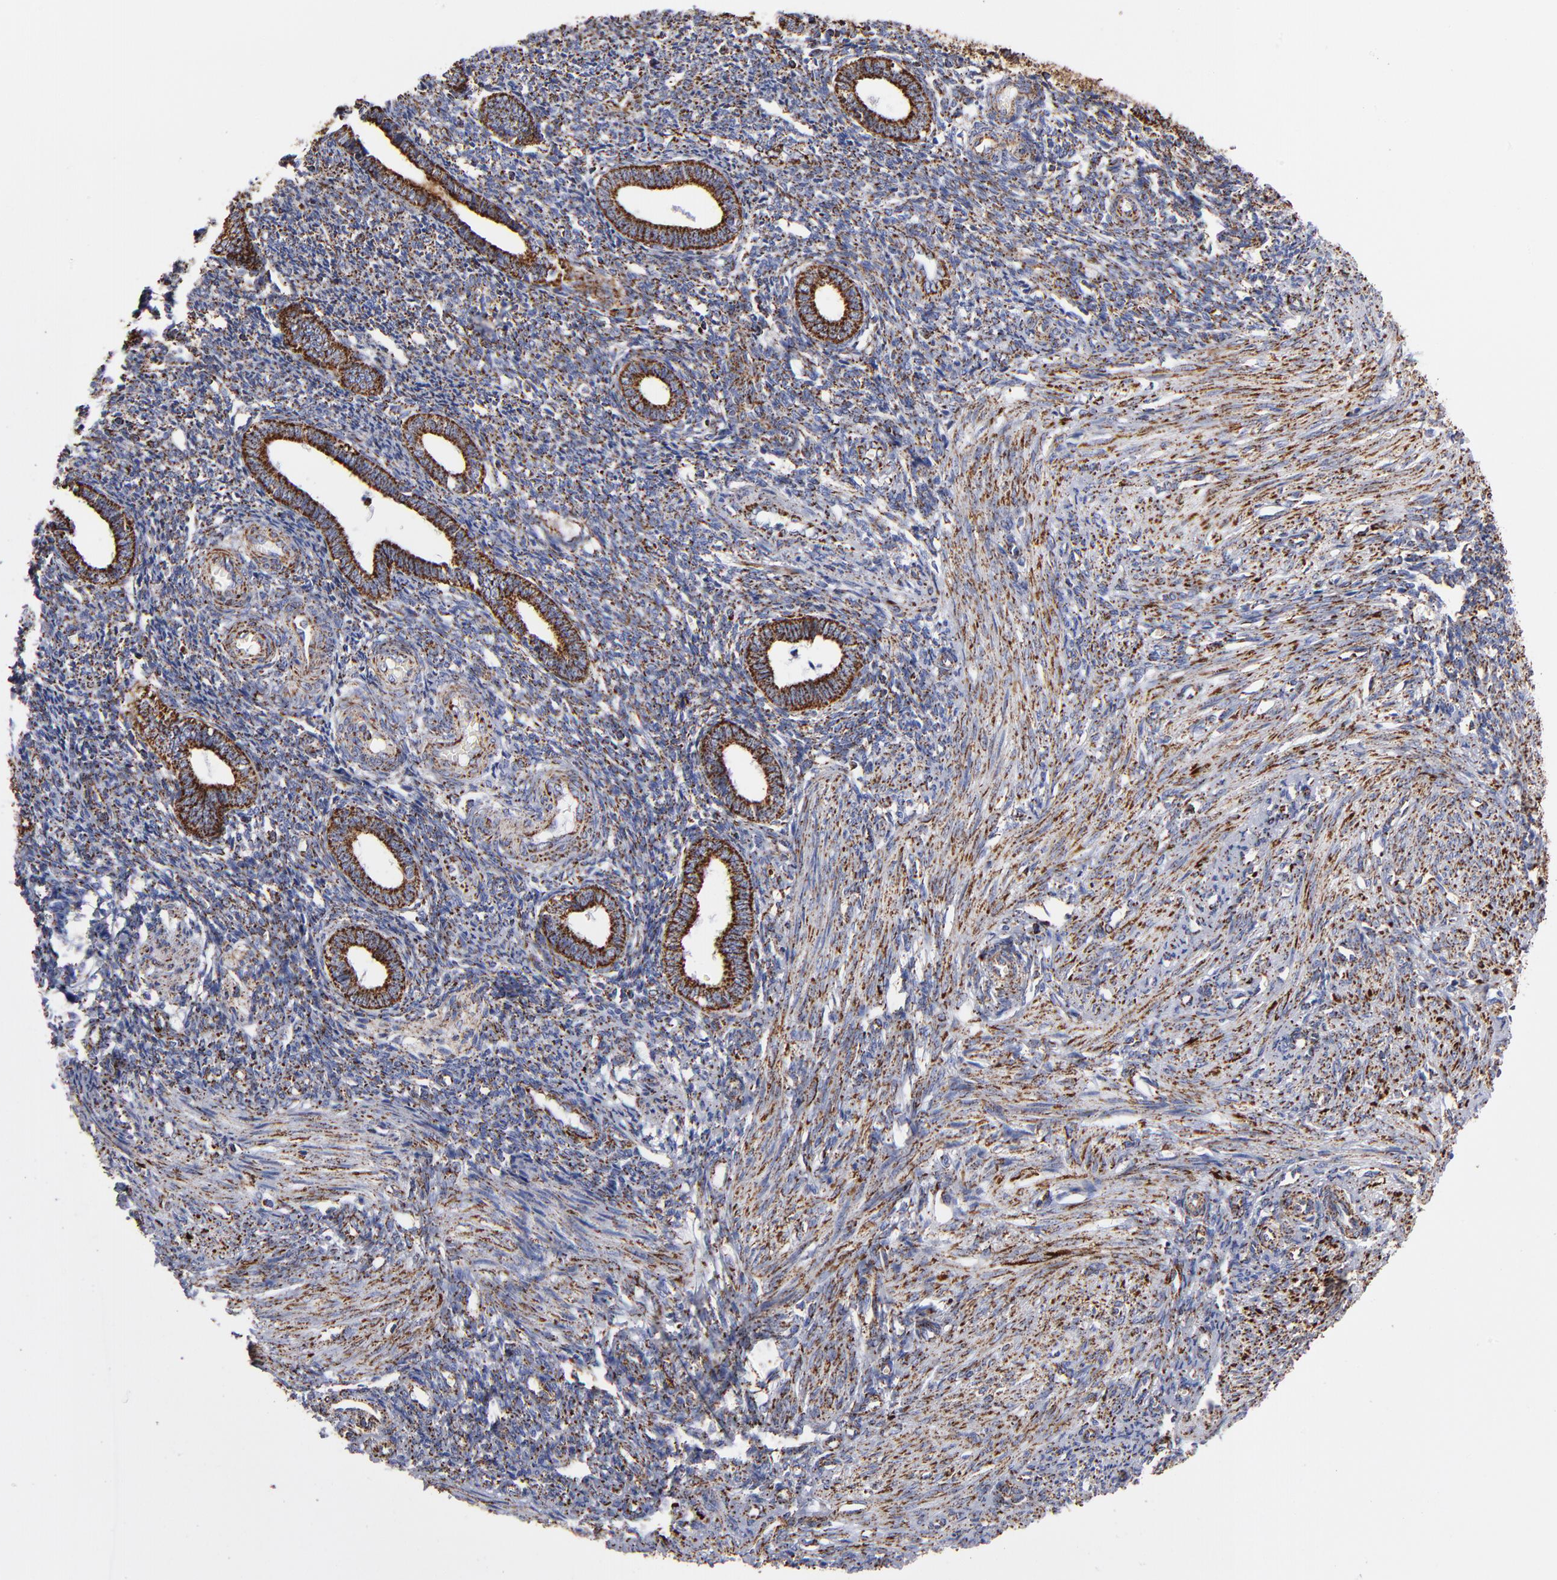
{"staining": {"intensity": "strong", "quantity": ">75%", "location": "cytoplasmic/membranous"}, "tissue": "endometrium", "cell_type": "Cells in endometrial stroma", "image_type": "normal", "snomed": [{"axis": "morphology", "description": "Normal tissue, NOS"}, {"axis": "topography", "description": "Endometrium"}], "caption": "Protein staining reveals strong cytoplasmic/membranous staining in approximately >75% of cells in endometrial stroma in benign endometrium. The staining was performed using DAB (3,3'-diaminobenzidine) to visualize the protein expression in brown, while the nuclei were stained in blue with hematoxylin (Magnification: 20x).", "gene": "PHB1", "patient": {"sex": "female", "age": 27}}